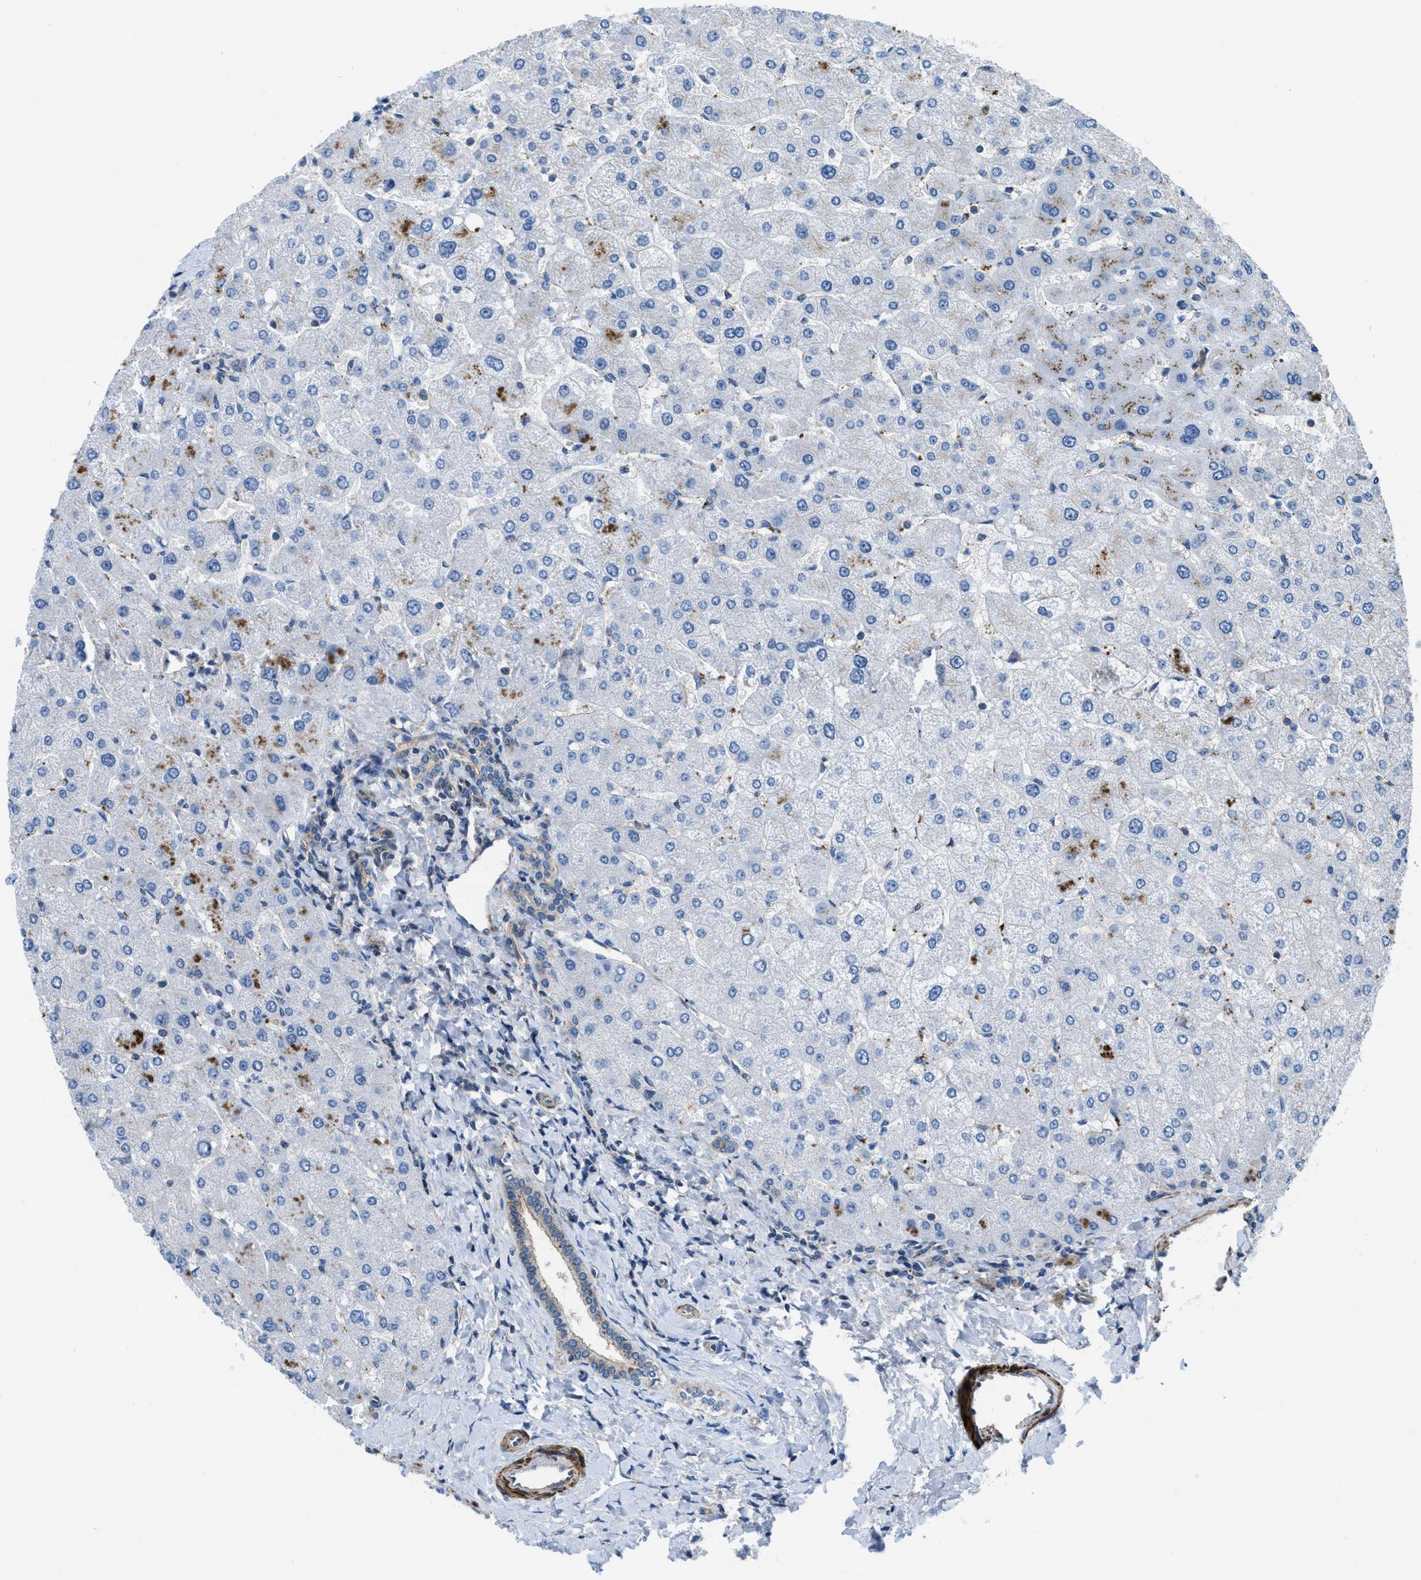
{"staining": {"intensity": "weak", "quantity": "<25%", "location": "cytoplasmic/membranous"}, "tissue": "liver", "cell_type": "Cholangiocytes", "image_type": "normal", "snomed": [{"axis": "morphology", "description": "Normal tissue, NOS"}, {"axis": "topography", "description": "Liver"}], "caption": "An immunohistochemistry image of normal liver is shown. There is no staining in cholangiocytes of liver. (Stains: DAB (3,3'-diaminobenzidine) immunohistochemistry (IHC) with hematoxylin counter stain, Microscopy: brightfield microscopy at high magnification).", "gene": "MFSD13A", "patient": {"sex": "male", "age": 55}}